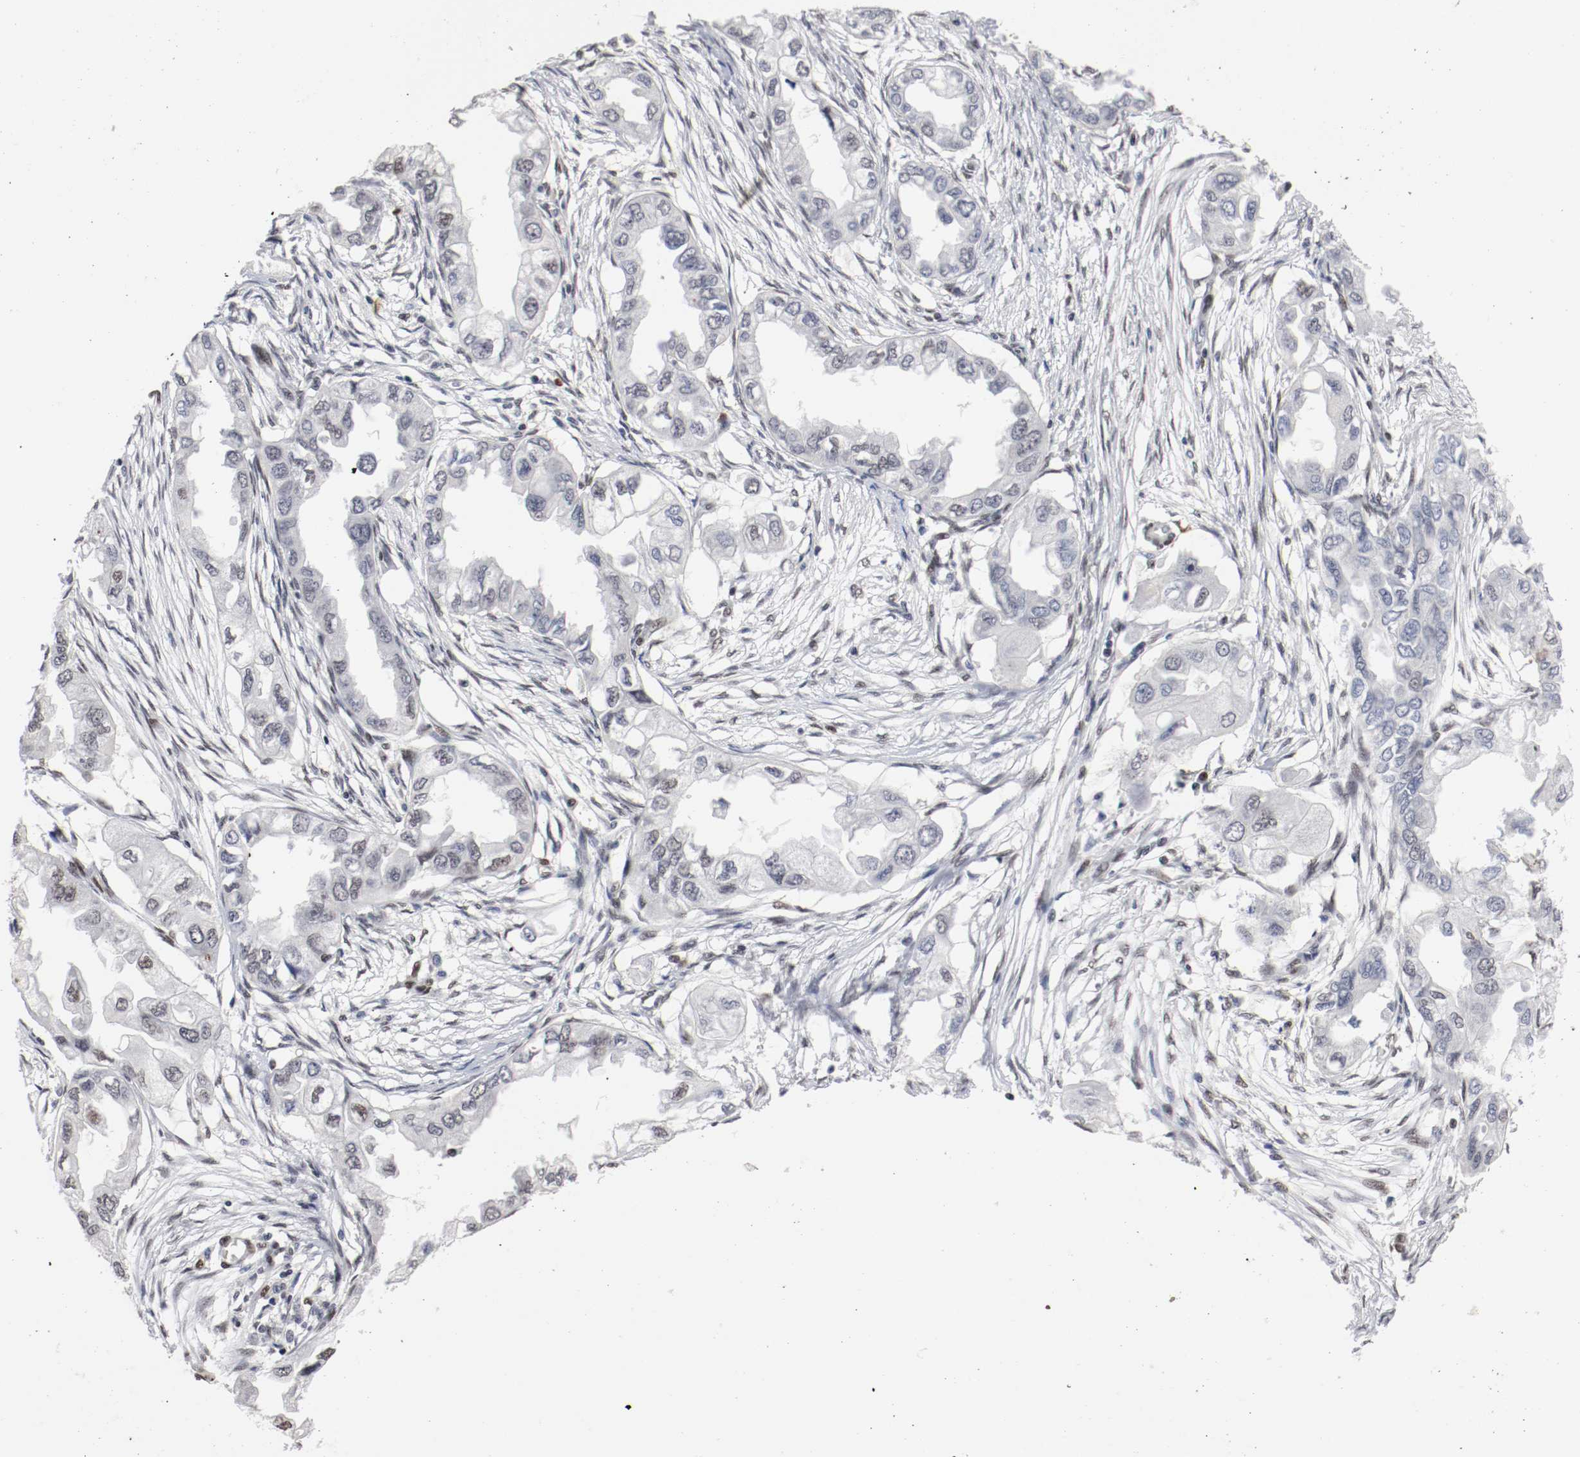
{"staining": {"intensity": "weak", "quantity": "<25%", "location": "nuclear"}, "tissue": "endometrial cancer", "cell_type": "Tumor cells", "image_type": "cancer", "snomed": [{"axis": "morphology", "description": "Adenocarcinoma, NOS"}, {"axis": "topography", "description": "Endometrium"}], "caption": "The immunohistochemistry (IHC) photomicrograph has no significant staining in tumor cells of endometrial cancer (adenocarcinoma) tissue.", "gene": "MEF2D", "patient": {"sex": "female", "age": 67}}